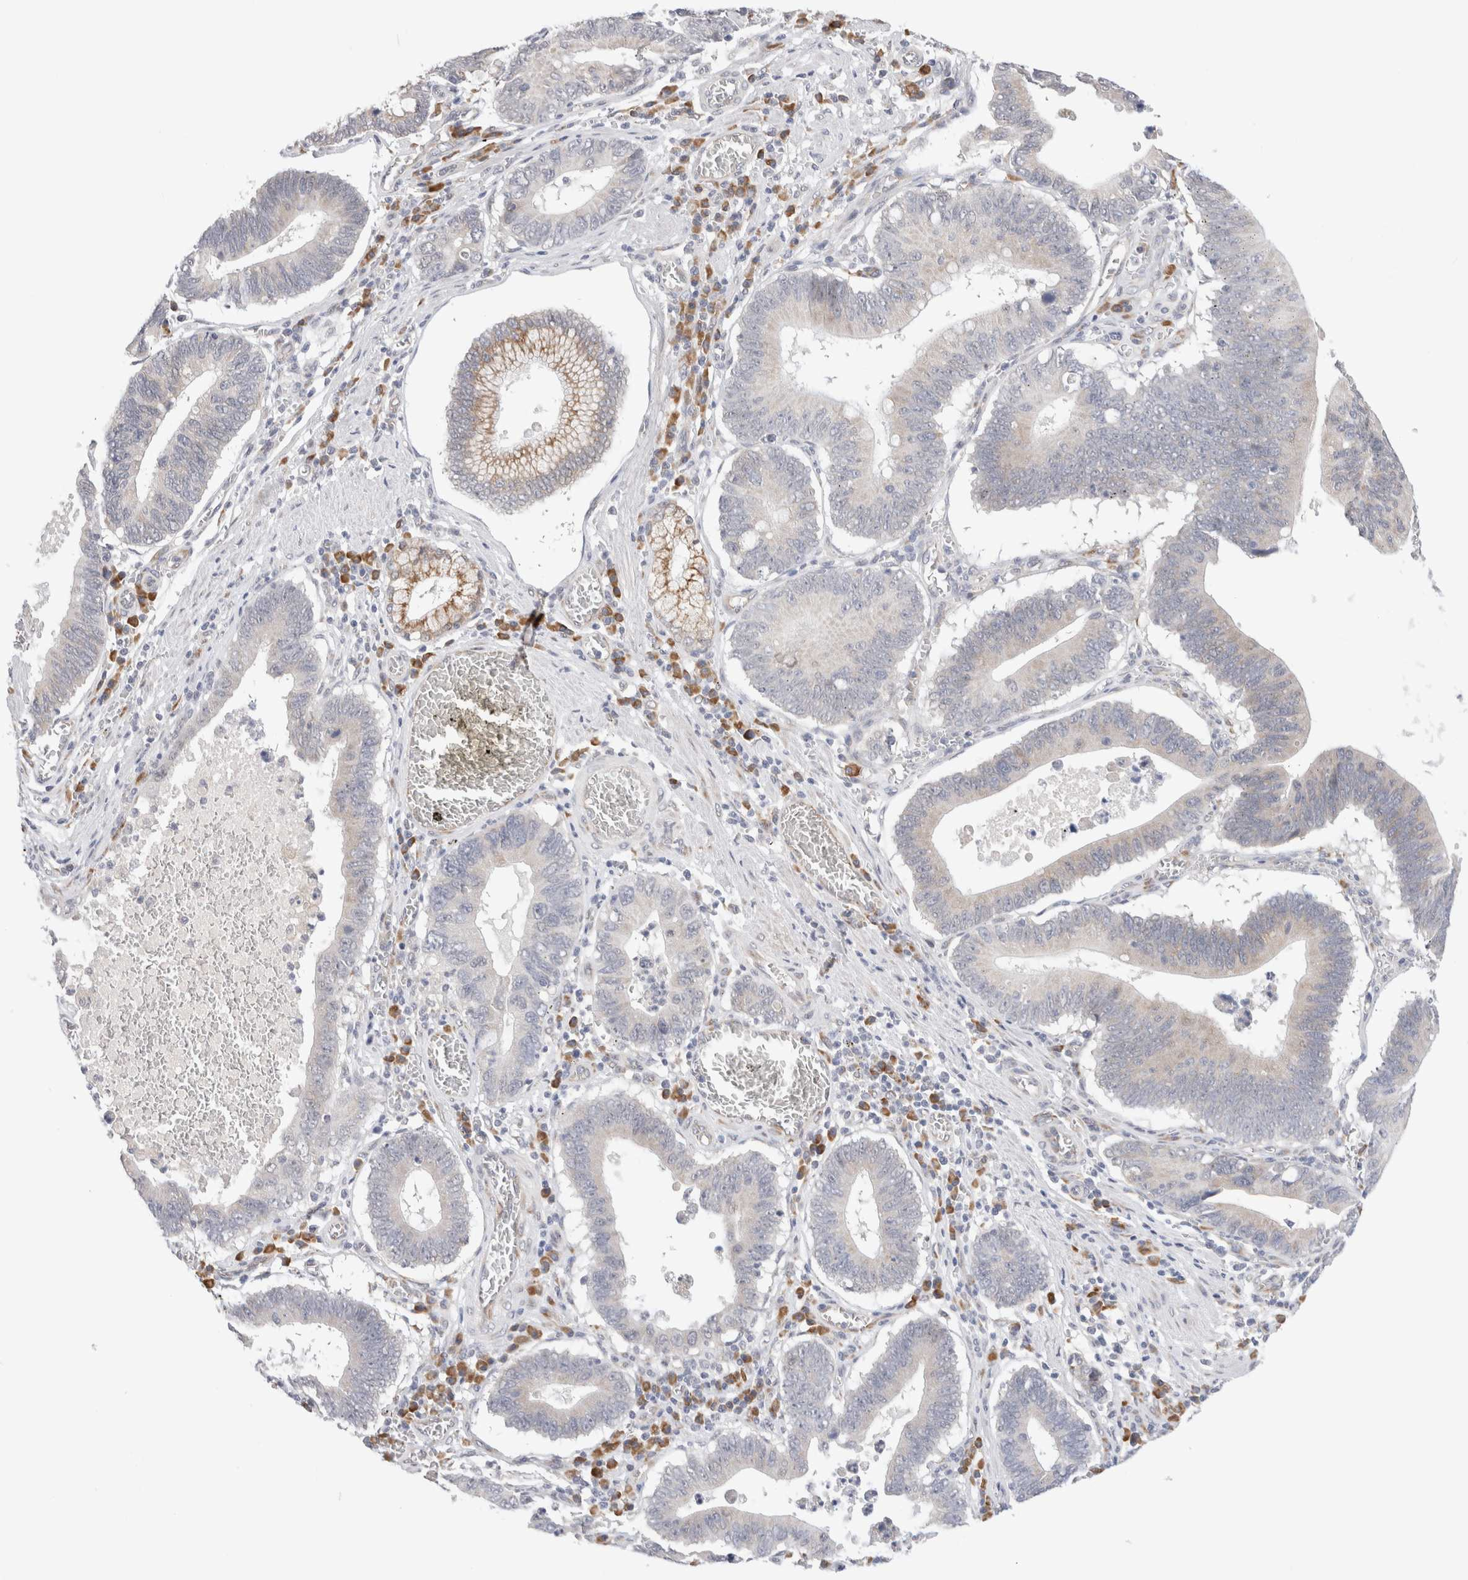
{"staining": {"intensity": "negative", "quantity": "none", "location": "none"}, "tissue": "stomach cancer", "cell_type": "Tumor cells", "image_type": "cancer", "snomed": [{"axis": "morphology", "description": "Adenocarcinoma, NOS"}, {"axis": "topography", "description": "Stomach"}, {"axis": "topography", "description": "Gastric cardia"}], "caption": "There is no significant positivity in tumor cells of adenocarcinoma (stomach). (DAB IHC, high magnification).", "gene": "HDLBP", "patient": {"sex": "male", "age": 59}}